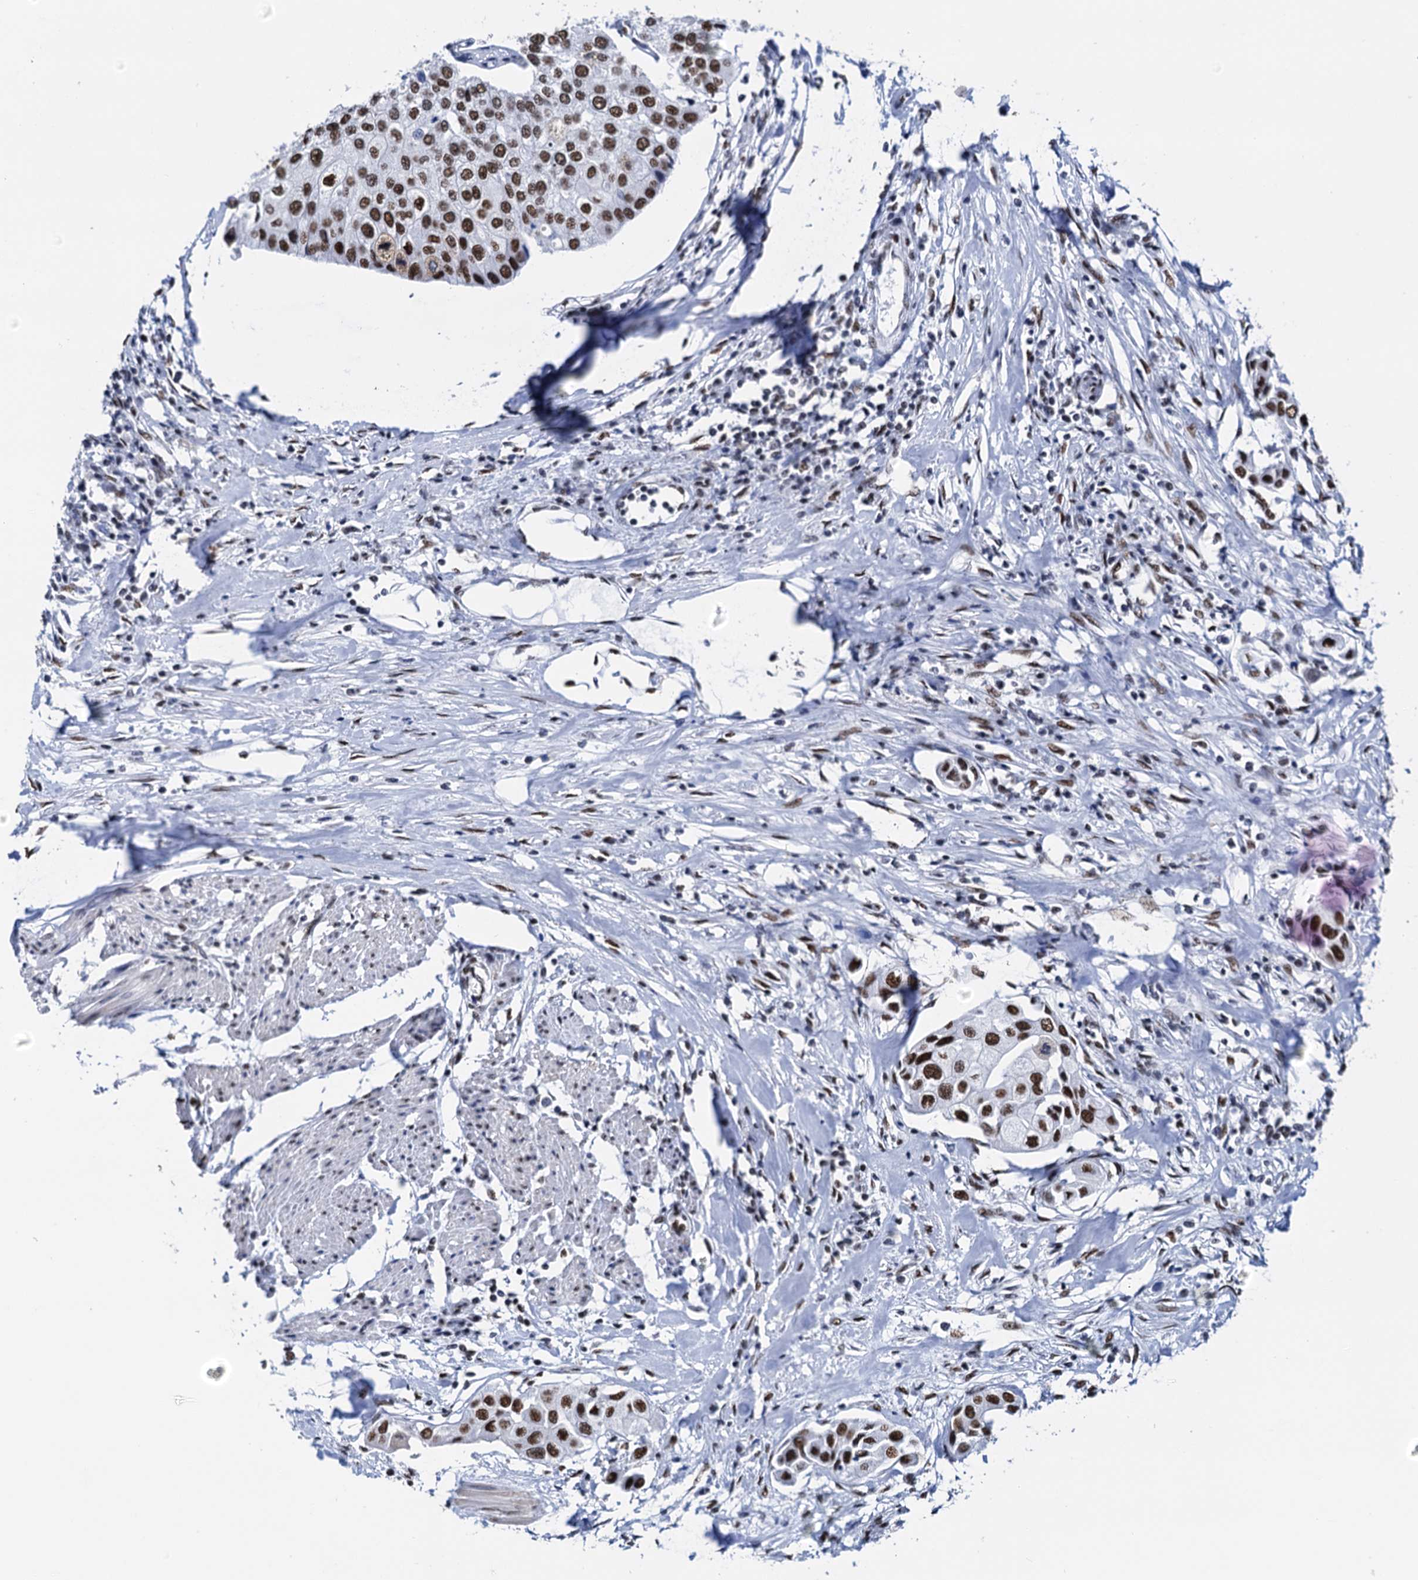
{"staining": {"intensity": "strong", "quantity": ">75%", "location": "nuclear"}, "tissue": "urothelial cancer", "cell_type": "Tumor cells", "image_type": "cancer", "snomed": [{"axis": "morphology", "description": "Urothelial carcinoma, High grade"}, {"axis": "topography", "description": "Urinary bladder"}], "caption": "Immunohistochemical staining of urothelial cancer demonstrates strong nuclear protein positivity in about >75% of tumor cells.", "gene": "SLTM", "patient": {"sex": "male", "age": 64}}